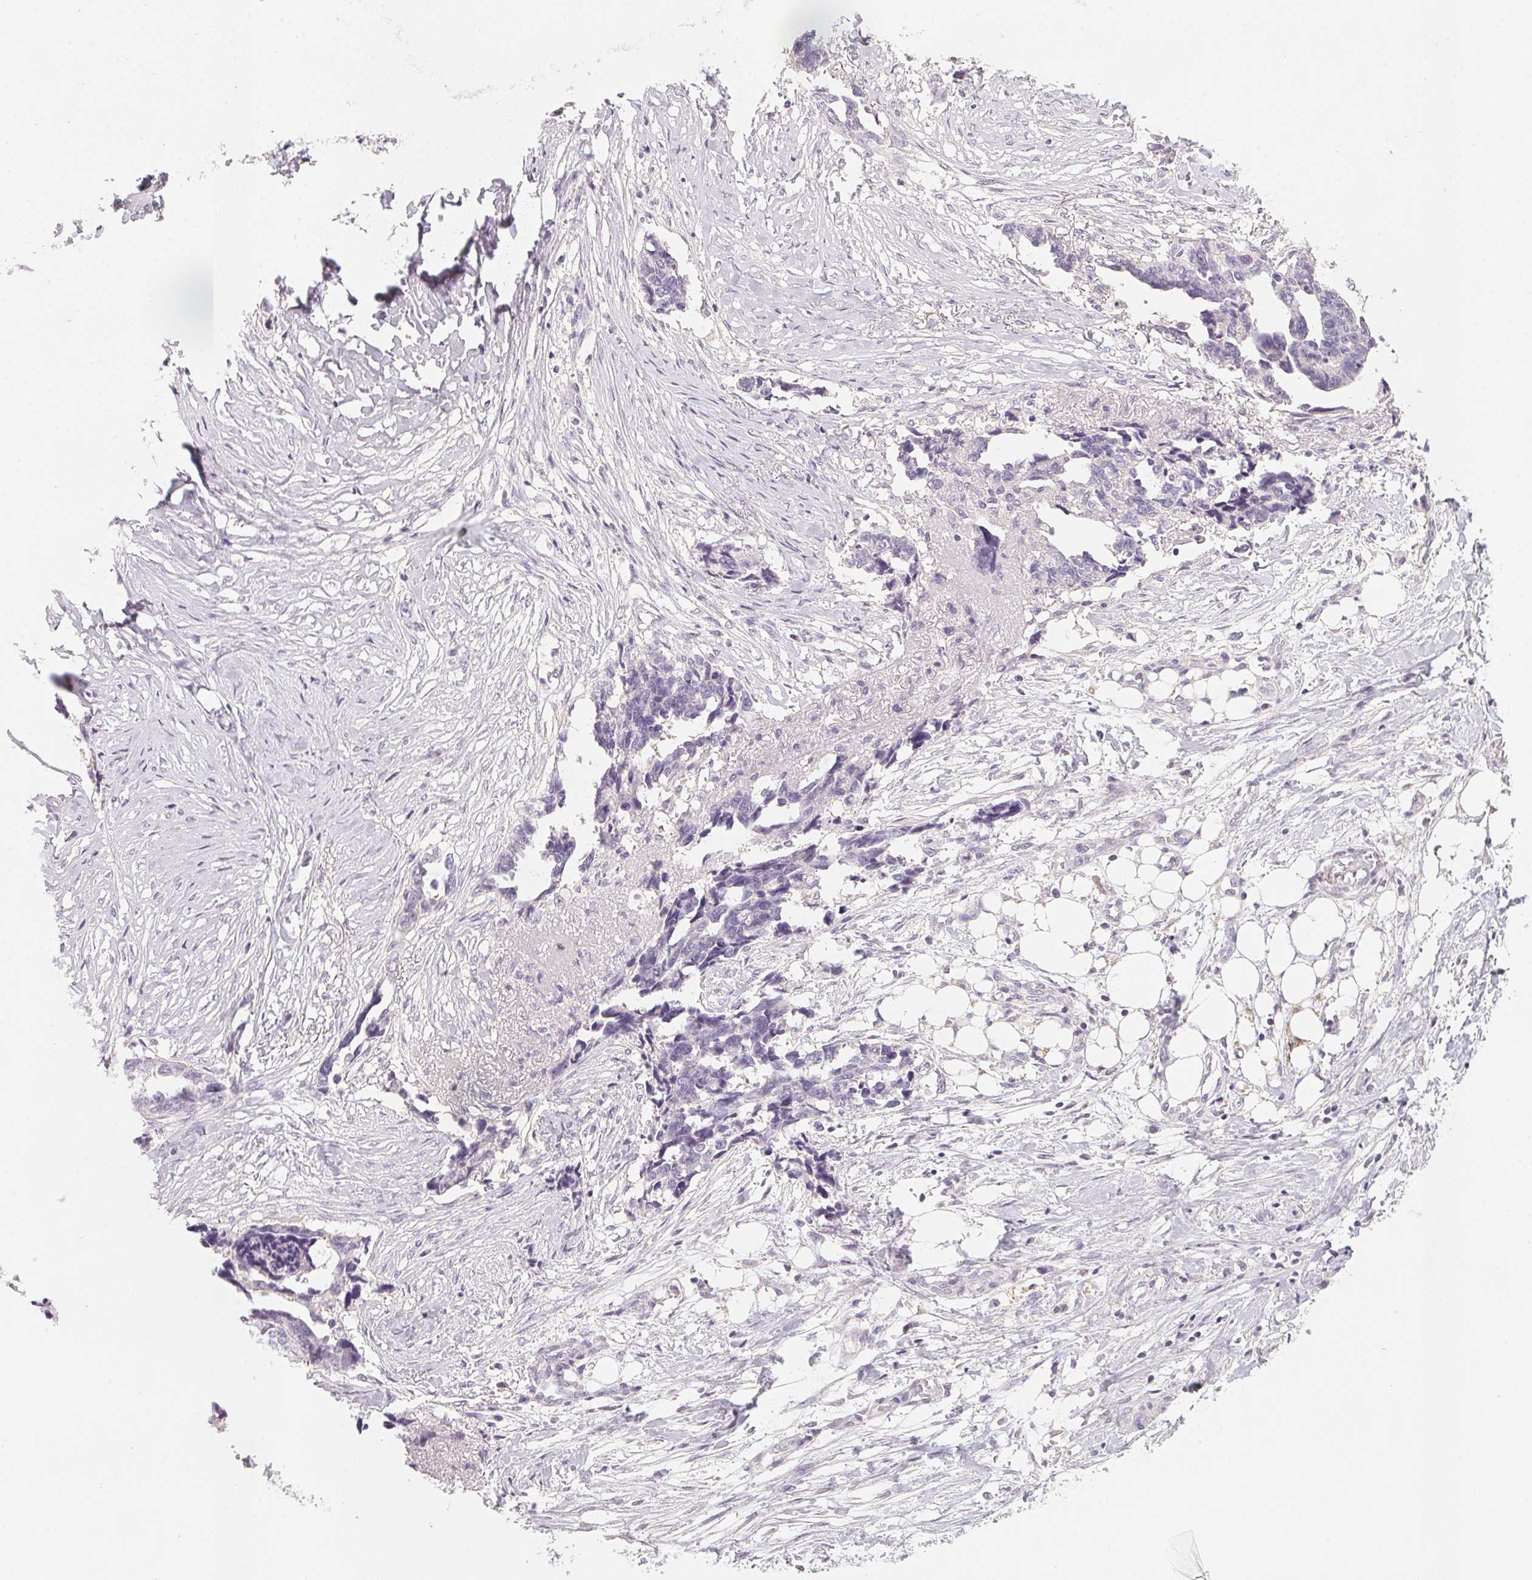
{"staining": {"intensity": "negative", "quantity": "none", "location": "none"}, "tissue": "ovarian cancer", "cell_type": "Tumor cells", "image_type": "cancer", "snomed": [{"axis": "morphology", "description": "Cystadenocarcinoma, serous, NOS"}, {"axis": "topography", "description": "Ovary"}], "caption": "IHC of human serous cystadenocarcinoma (ovarian) shows no staining in tumor cells.", "gene": "TREH", "patient": {"sex": "female", "age": 69}}